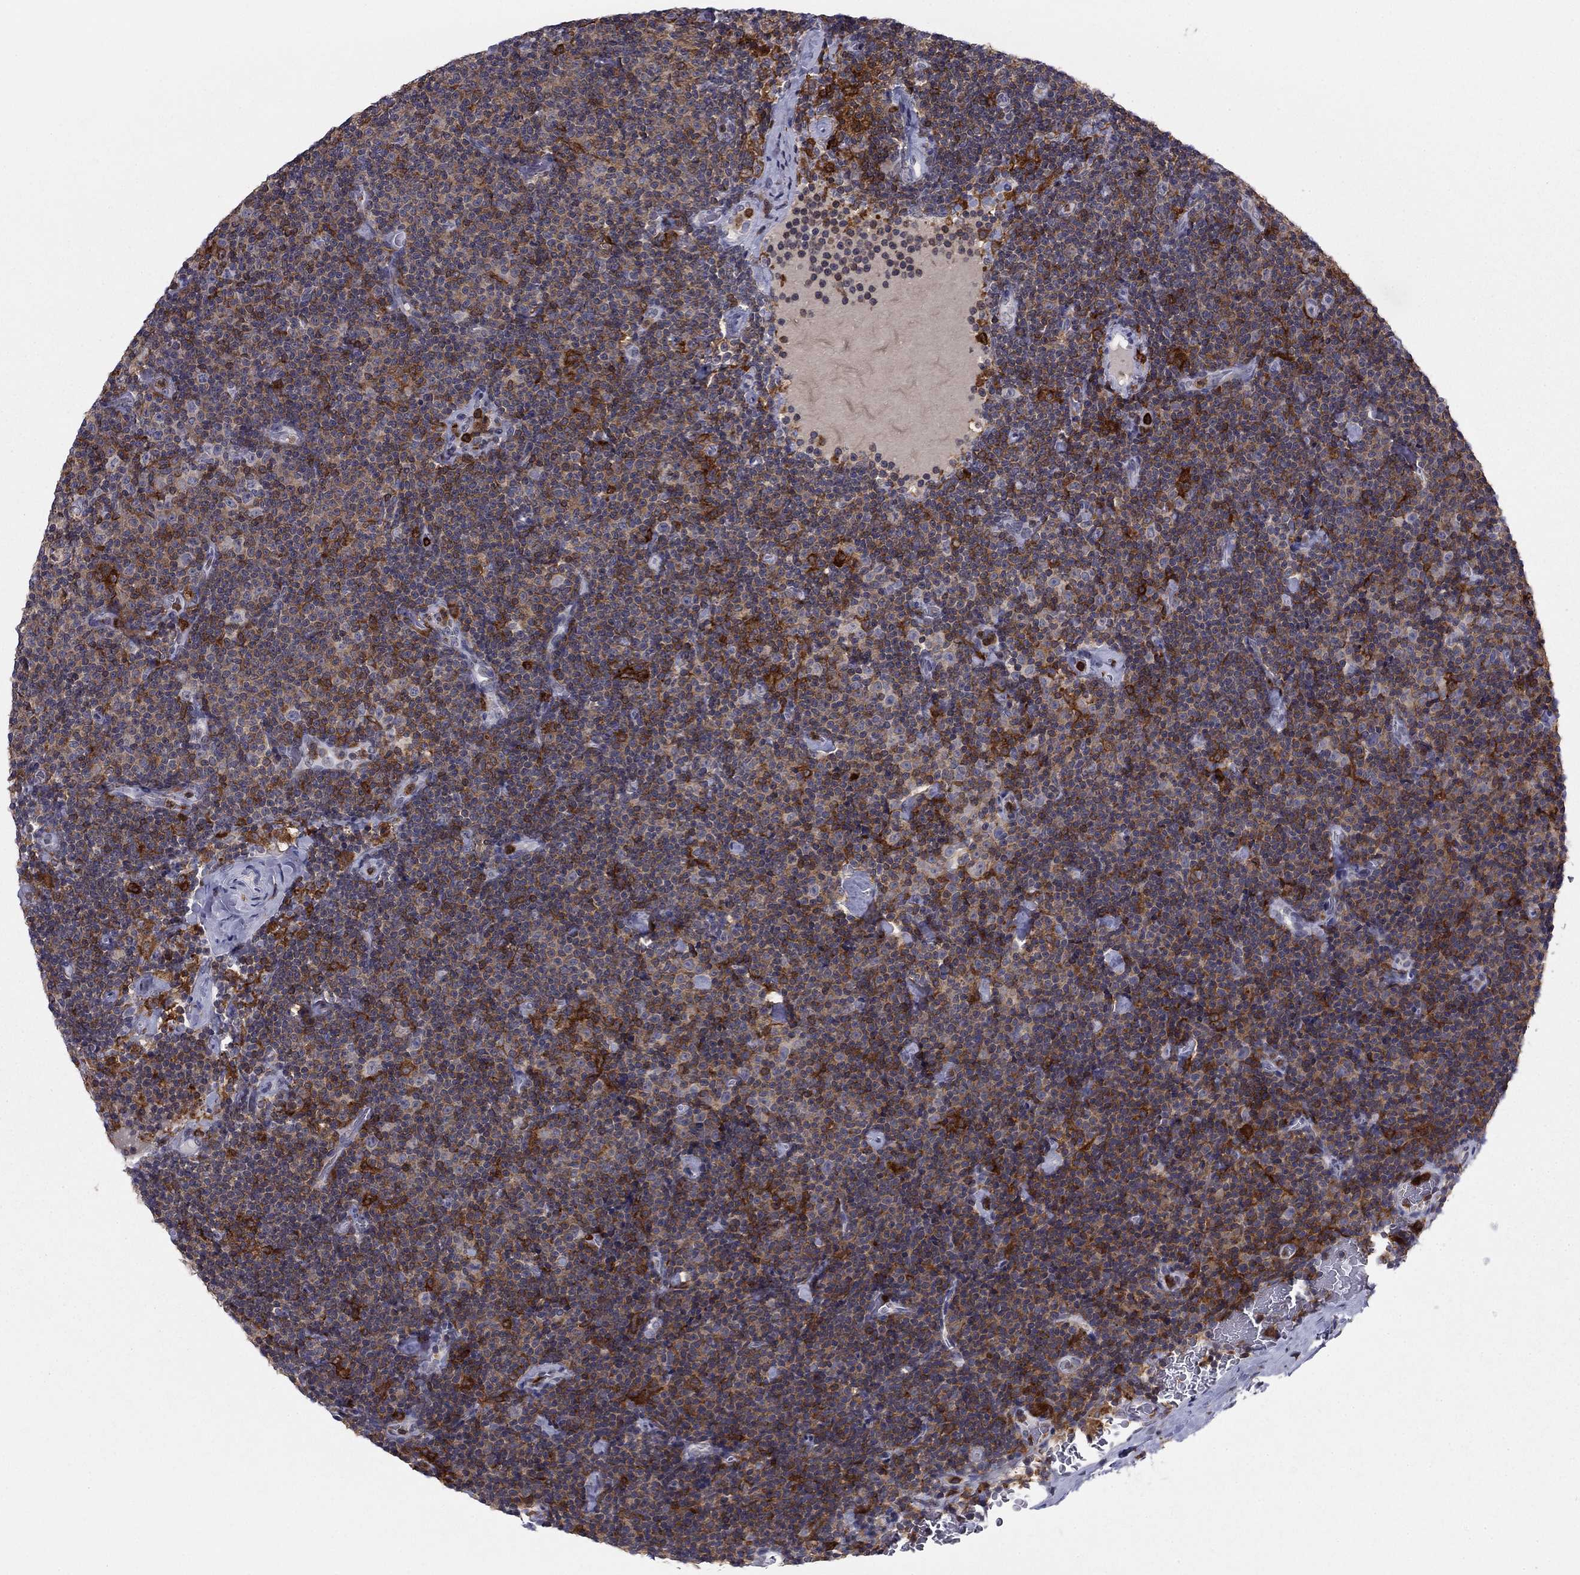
{"staining": {"intensity": "strong", "quantity": "<25%", "location": "cytoplasmic/membranous"}, "tissue": "lymphoma", "cell_type": "Tumor cells", "image_type": "cancer", "snomed": [{"axis": "morphology", "description": "Malignant lymphoma, non-Hodgkin's type, Low grade"}, {"axis": "topography", "description": "Lymph node"}], "caption": "Lymphoma stained for a protein reveals strong cytoplasmic/membranous positivity in tumor cells. The staining was performed using DAB (3,3'-diaminobenzidine), with brown indicating positive protein expression. Nuclei are stained blue with hematoxylin.", "gene": "PLCB2", "patient": {"sex": "male", "age": 81}}